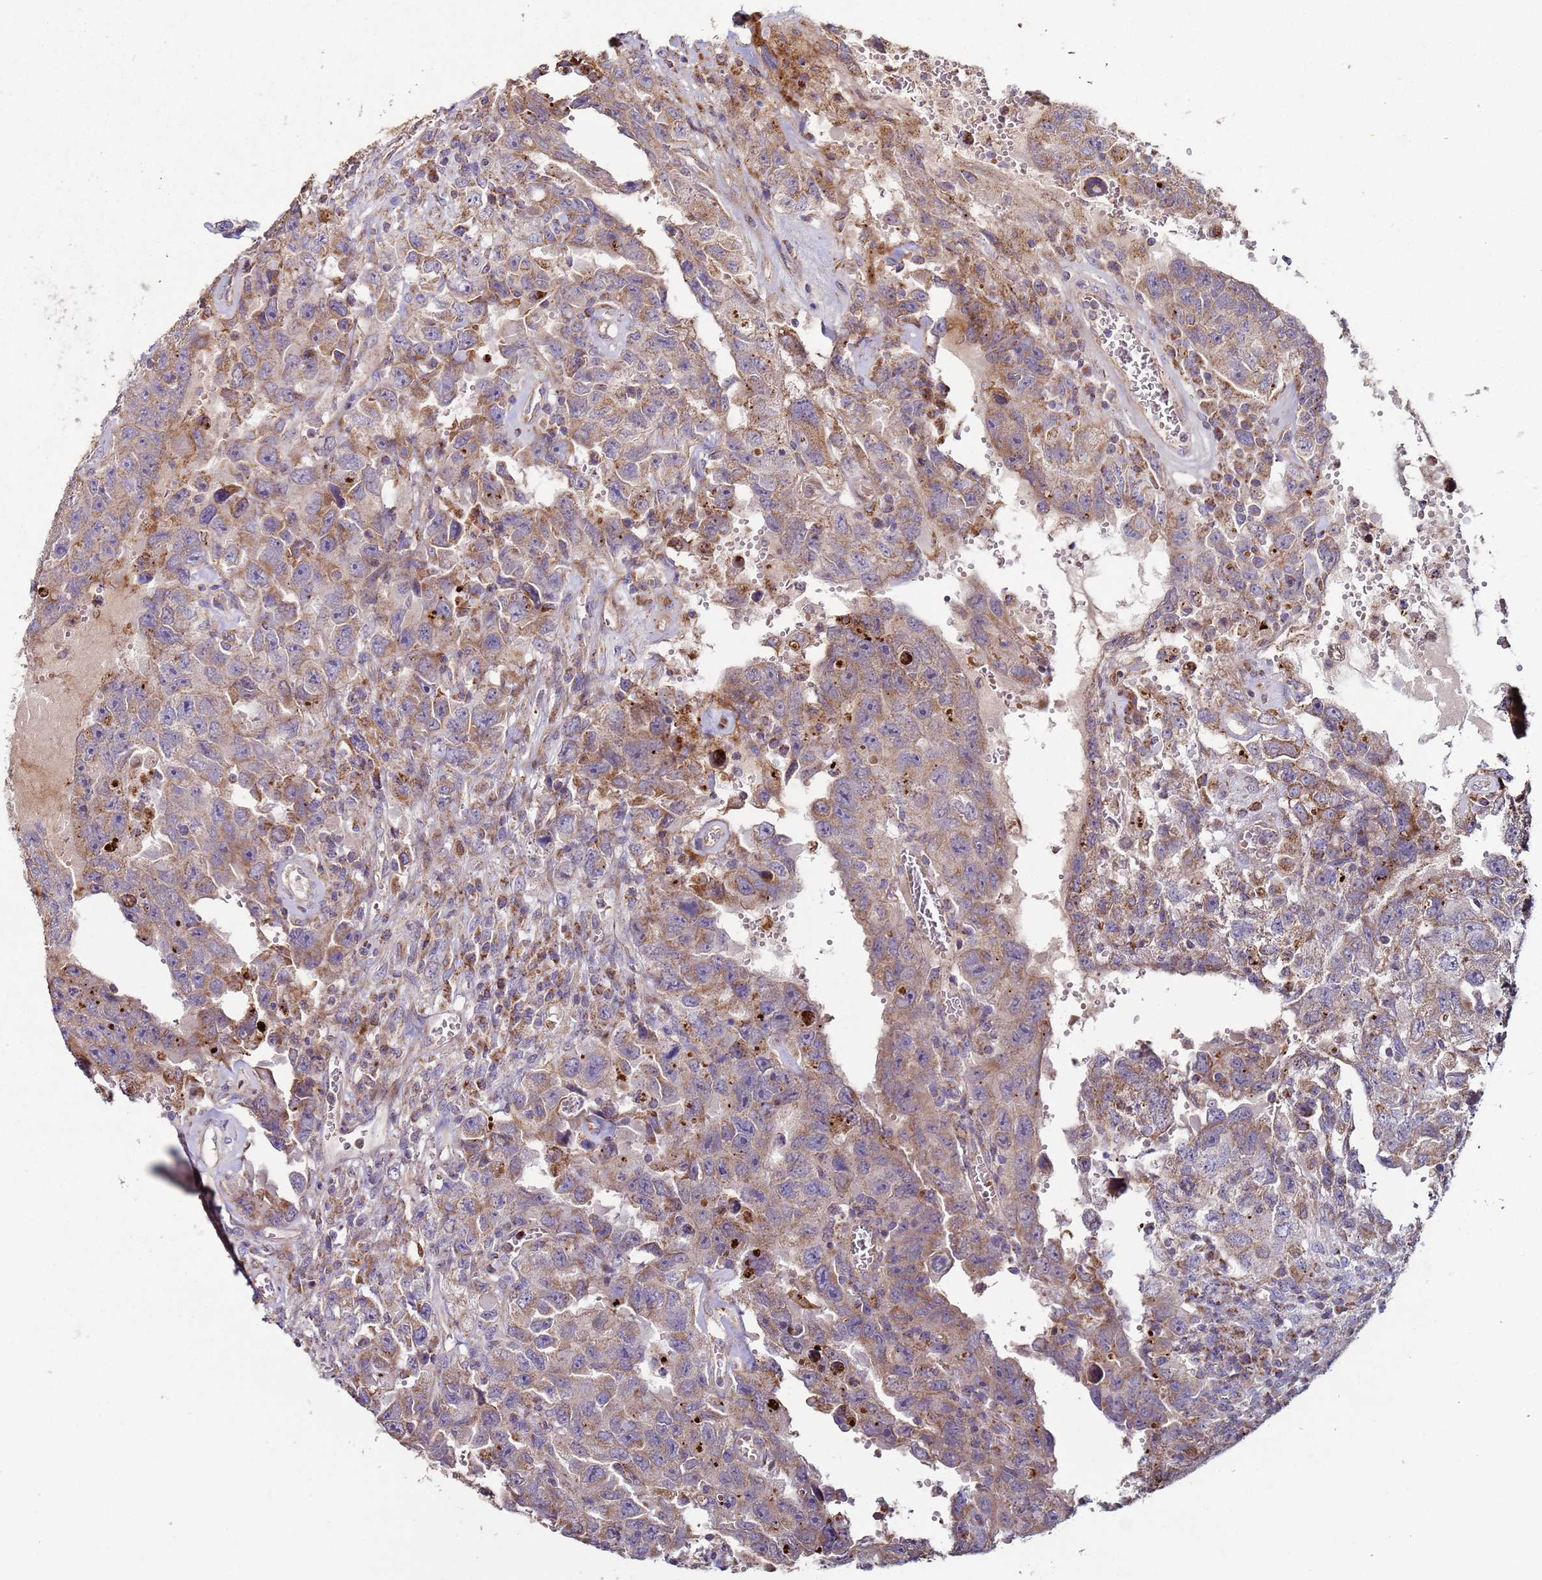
{"staining": {"intensity": "weak", "quantity": ">75%", "location": "cytoplasmic/membranous"}, "tissue": "testis cancer", "cell_type": "Tumor cells", "image_type": "cancer", "snomed": [{"axis": "morphology", "description": "Carcinoma, Embryonal, NOS"}, {"axis": "topography", "description": "Testis"}], "caption": "DAB immunohistochemical staining of testis cancer reveals weak cytoplasmic/membranous protein expression in approximately >75% of tumor cells.", "gene": "FBXO33", "patient": {"sex": "male", "age": 26}}